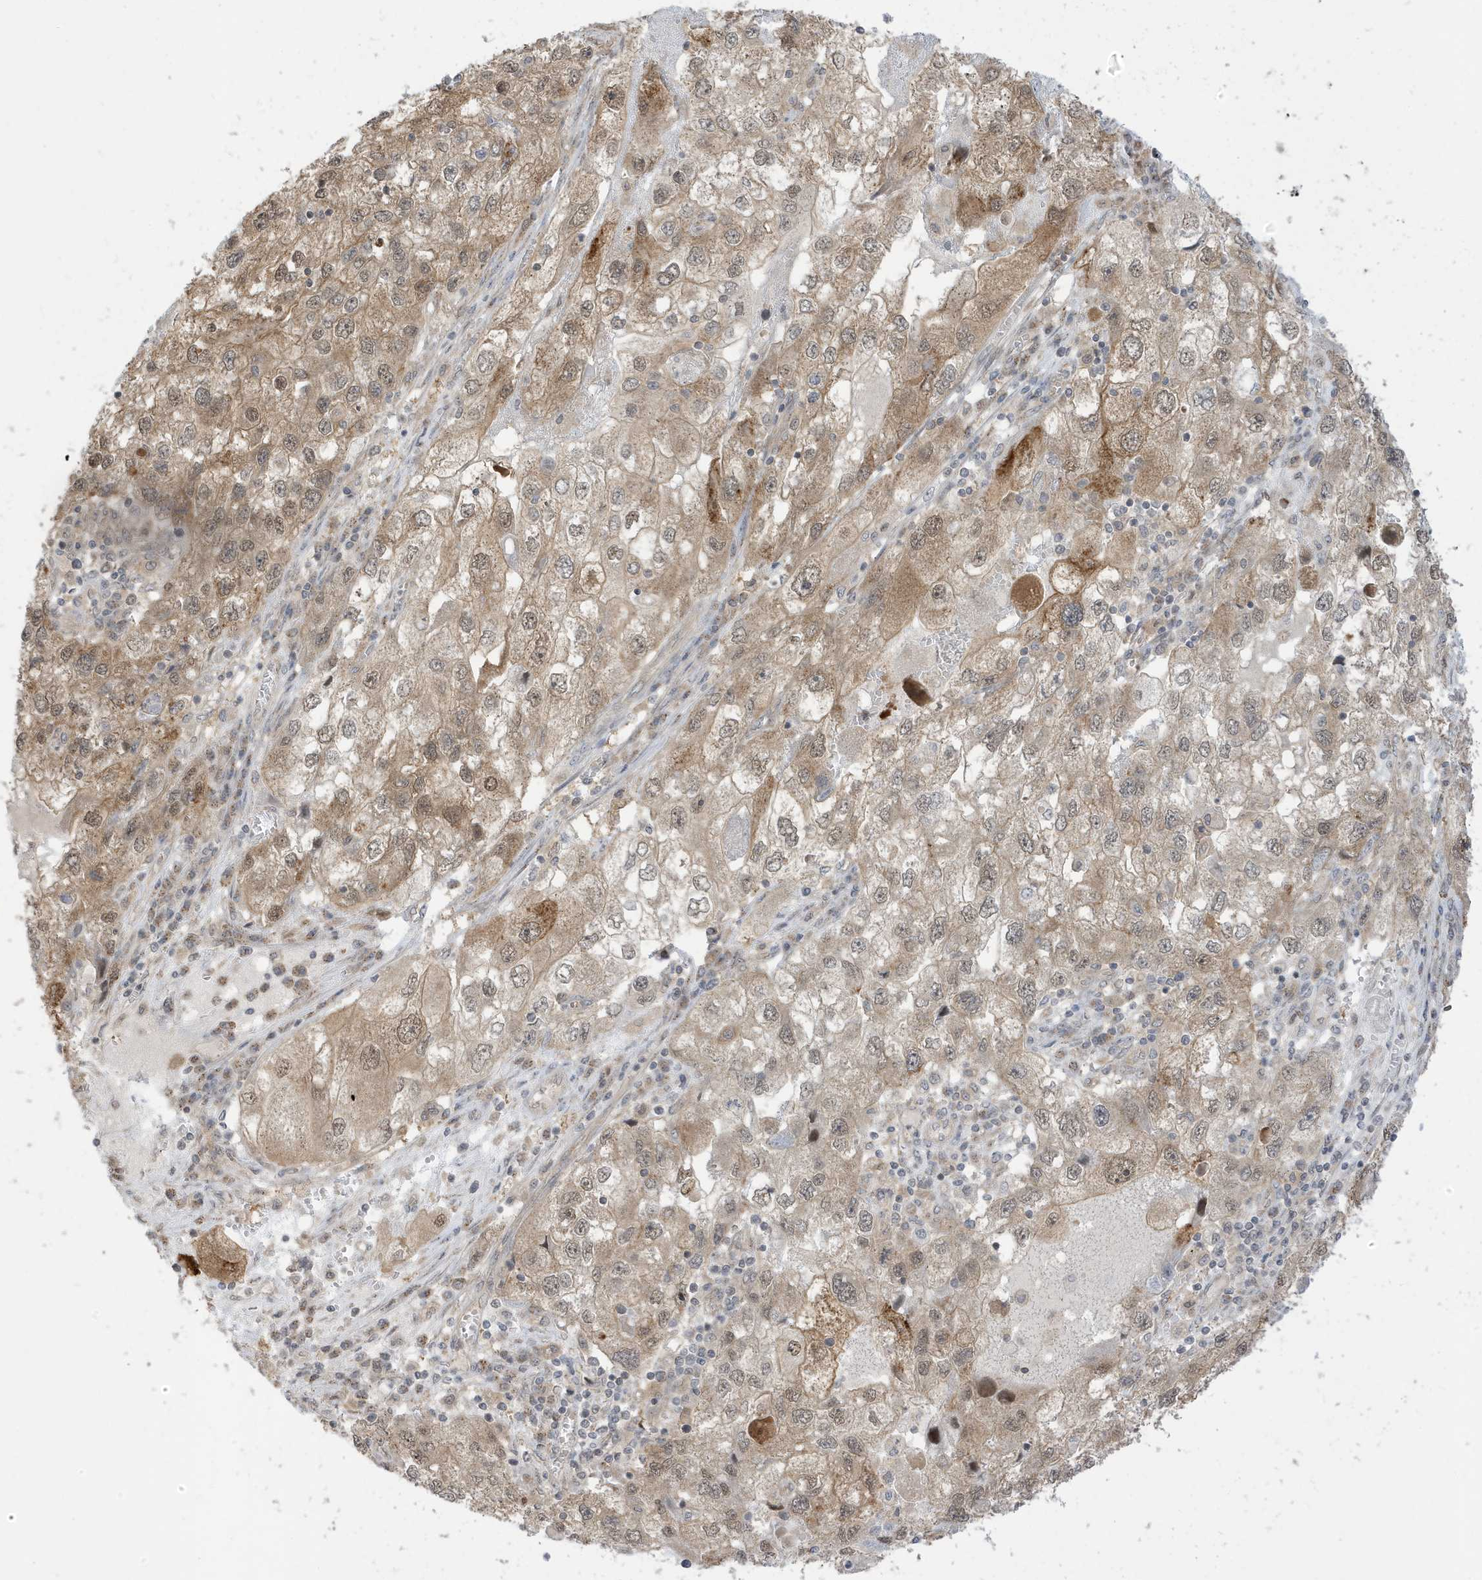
{"staining": {"intensity": "moderate", "quantity": ">75%", "location": "cytoplasmic/membranous,nuclear"}, "tissue": "endometrial cancer", "cell_type": "Tumor cells", "image_type": "cancer", "snomed": [{"axis": "morphology", "description": "Adenocarcinoma, NOS"}, {"axis": "topography", "description": "Endometrium"}], "caption": "An immunohistochemistry histopathology image of tumor tissue is shown. Protein staining in brown labels moderate cytoplasmic/membranous and nuclear positivity in endometrial cancer within tumor cells. The protein of interest is shown in brown color, while the nuclei are stained blue.", "gene": "TAB3", "patient": {"sex": "female", "age": 49}}